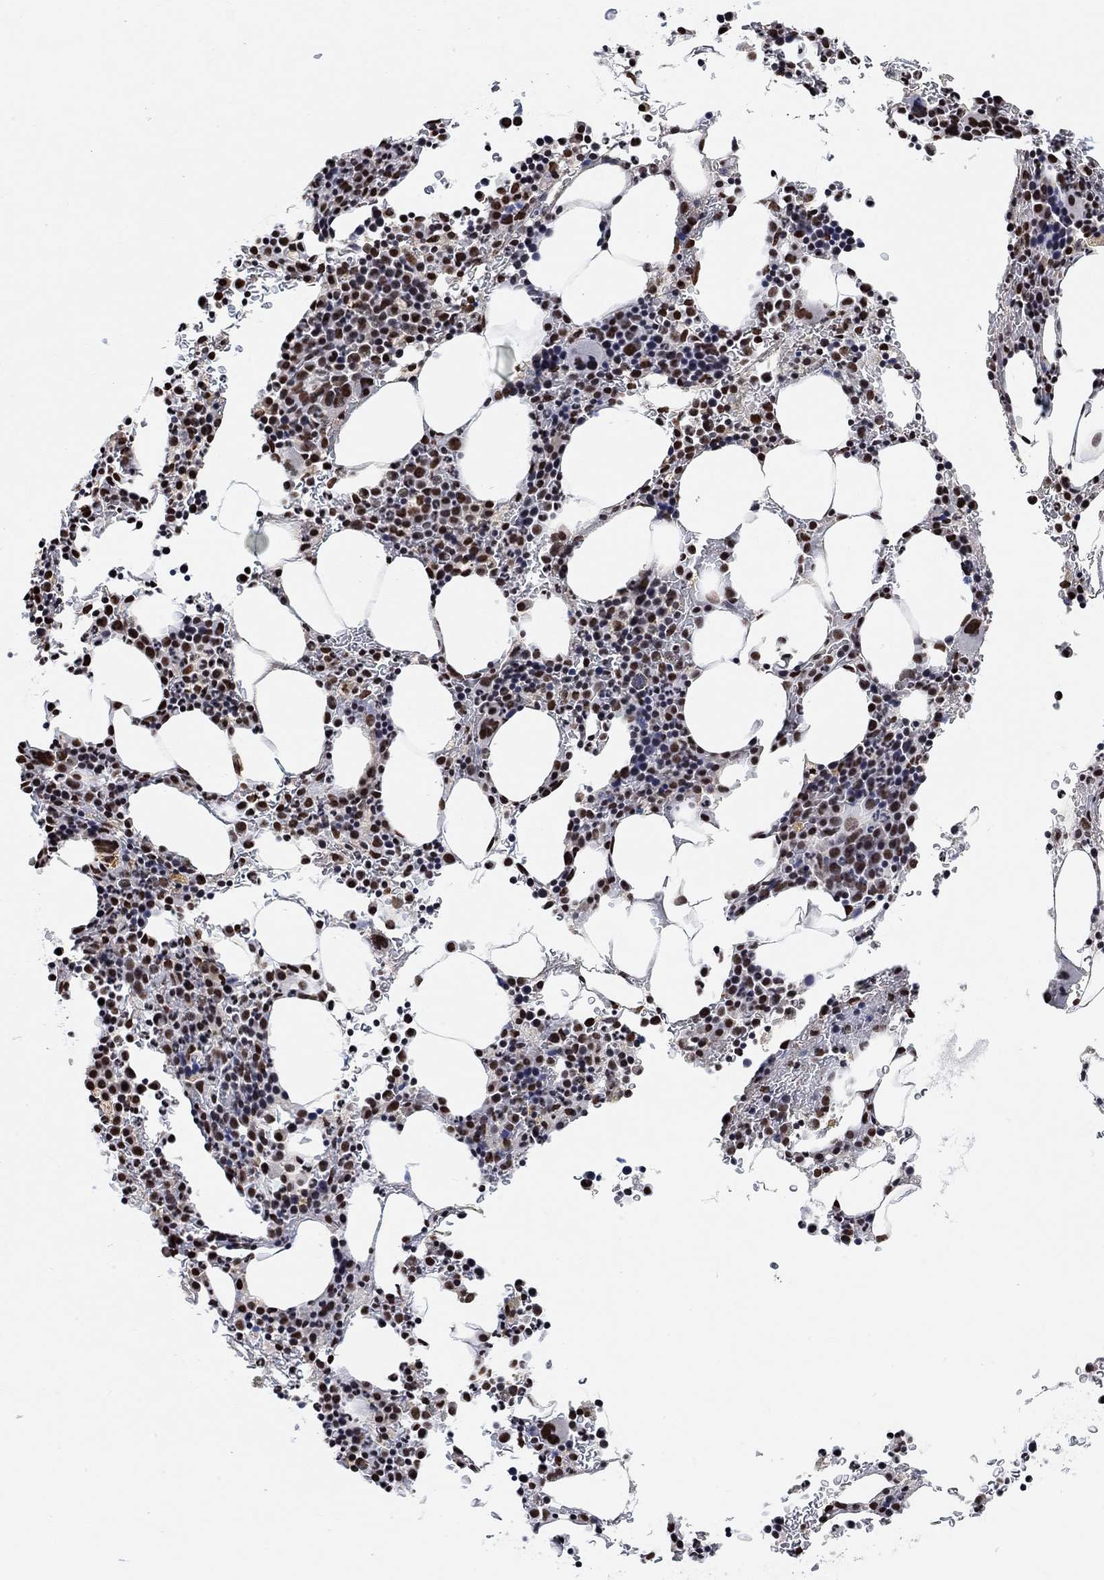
{"staining": {"intensity": "strong", "quantity": "25%-75%", "location": "nuclear"}, "tissue": "bone marrow", "cell_type": "Hematopoietic cells", "image_type": "normal", "snomed": [{"axis": "morphology", "description": "Normal tissue, NOS"}, {"axis": "topography", "description": "Bone marrow"}], "caption": "Protein analysis of unremarkable bone marrow reveals strong nuclear staining in about 25%-75% of hematopoietic cells.", "gene": "USP39", "patient": {"sex": "male", "age": 77}}